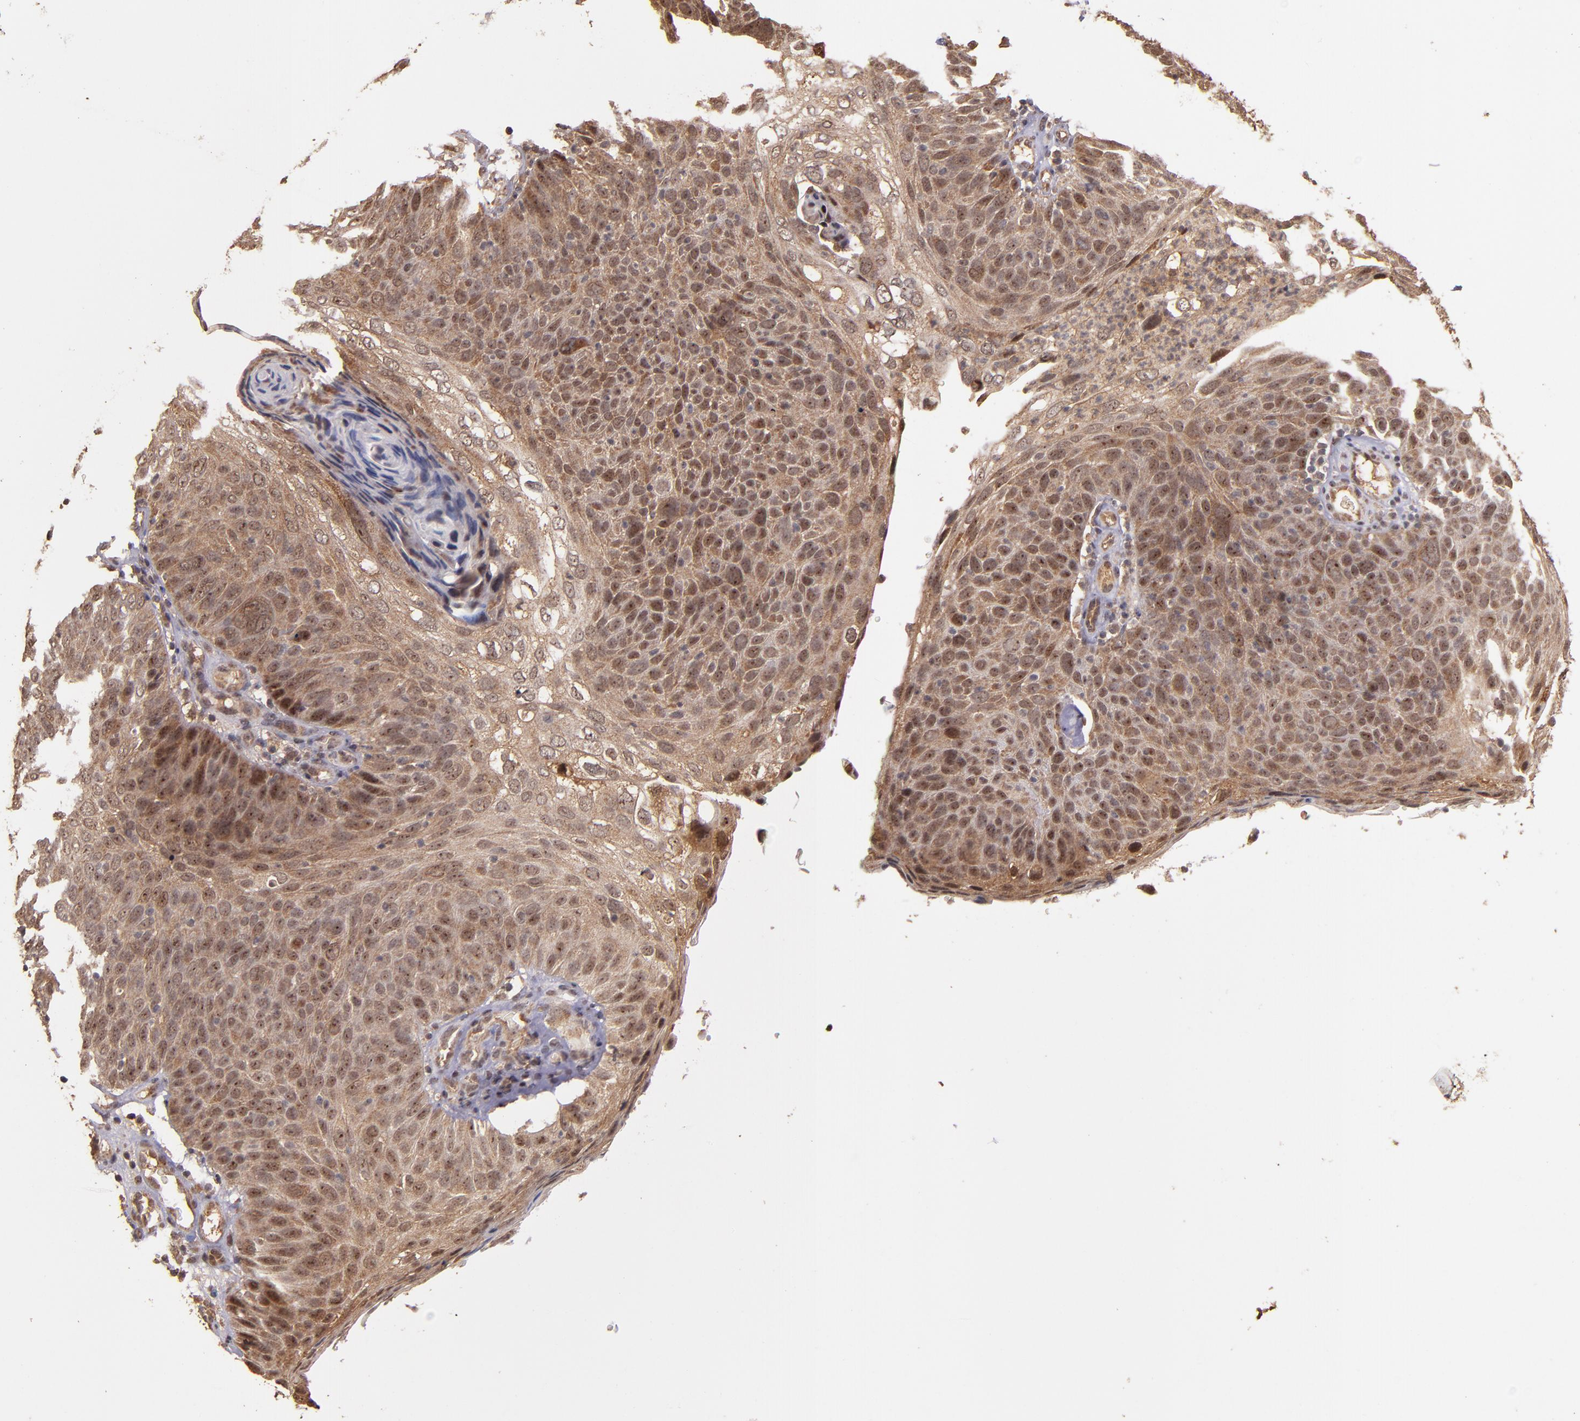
{"staining": {"intensity": "moderate", "quantity": ">75%", "location": "cytoplasmic/membranous,nuclear"}, "tissue": "skin cancer", "cell_type": "Tumor cells", "image_type": "cancer", "snomed": [{"axis": "morphology", "description": "Squamous cell carcinoma, NOS"}, {"axis": "topography", "description": "Skin"}], "caption": "Moderate cytoplasmic/membranous and nuclear expression for a protein is present in approximately >75% of tumor cells of skin squamous cell carcinoma using immunohistochemistry.", "gene": "RIOK3", "patient": {"sex": "male", "age": 87}}